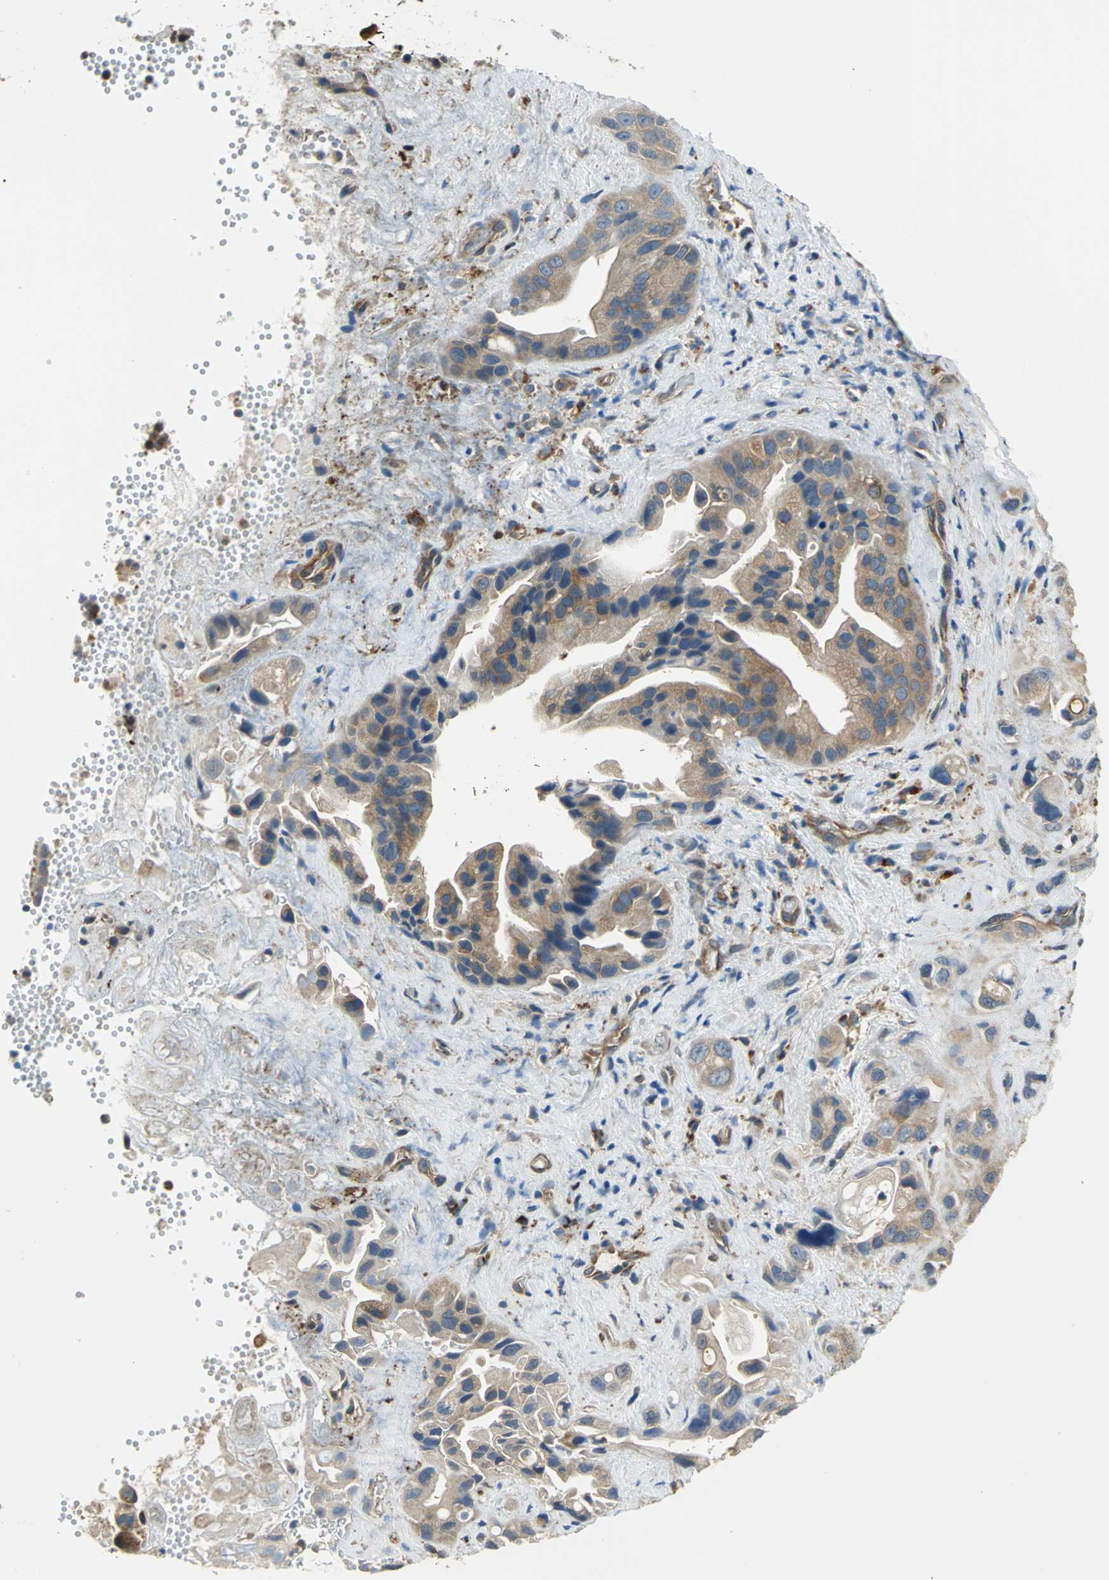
{"staining": {"intensity": "moderate", "quantity": ">75%", "location": "cytoplasmic/membranous"}, "tissue": "pancreatic cancer", "cell_type": "Tumor cells", "image_type": "cancer", "snomed": [{"axis": "morphology", "description": "Adenocarcinoma, NOS"}, {"axis": "topography", "description": "Pancreas"}], "caption": "Adenocarcinoma (pancreatic) stained for a protein (brown) shows moderate cytoplasmic/membranous positive expression in about >75% of tumor cells.", "gene": "DIAPH2", "patient": {"sex": "female", "age": 77}}